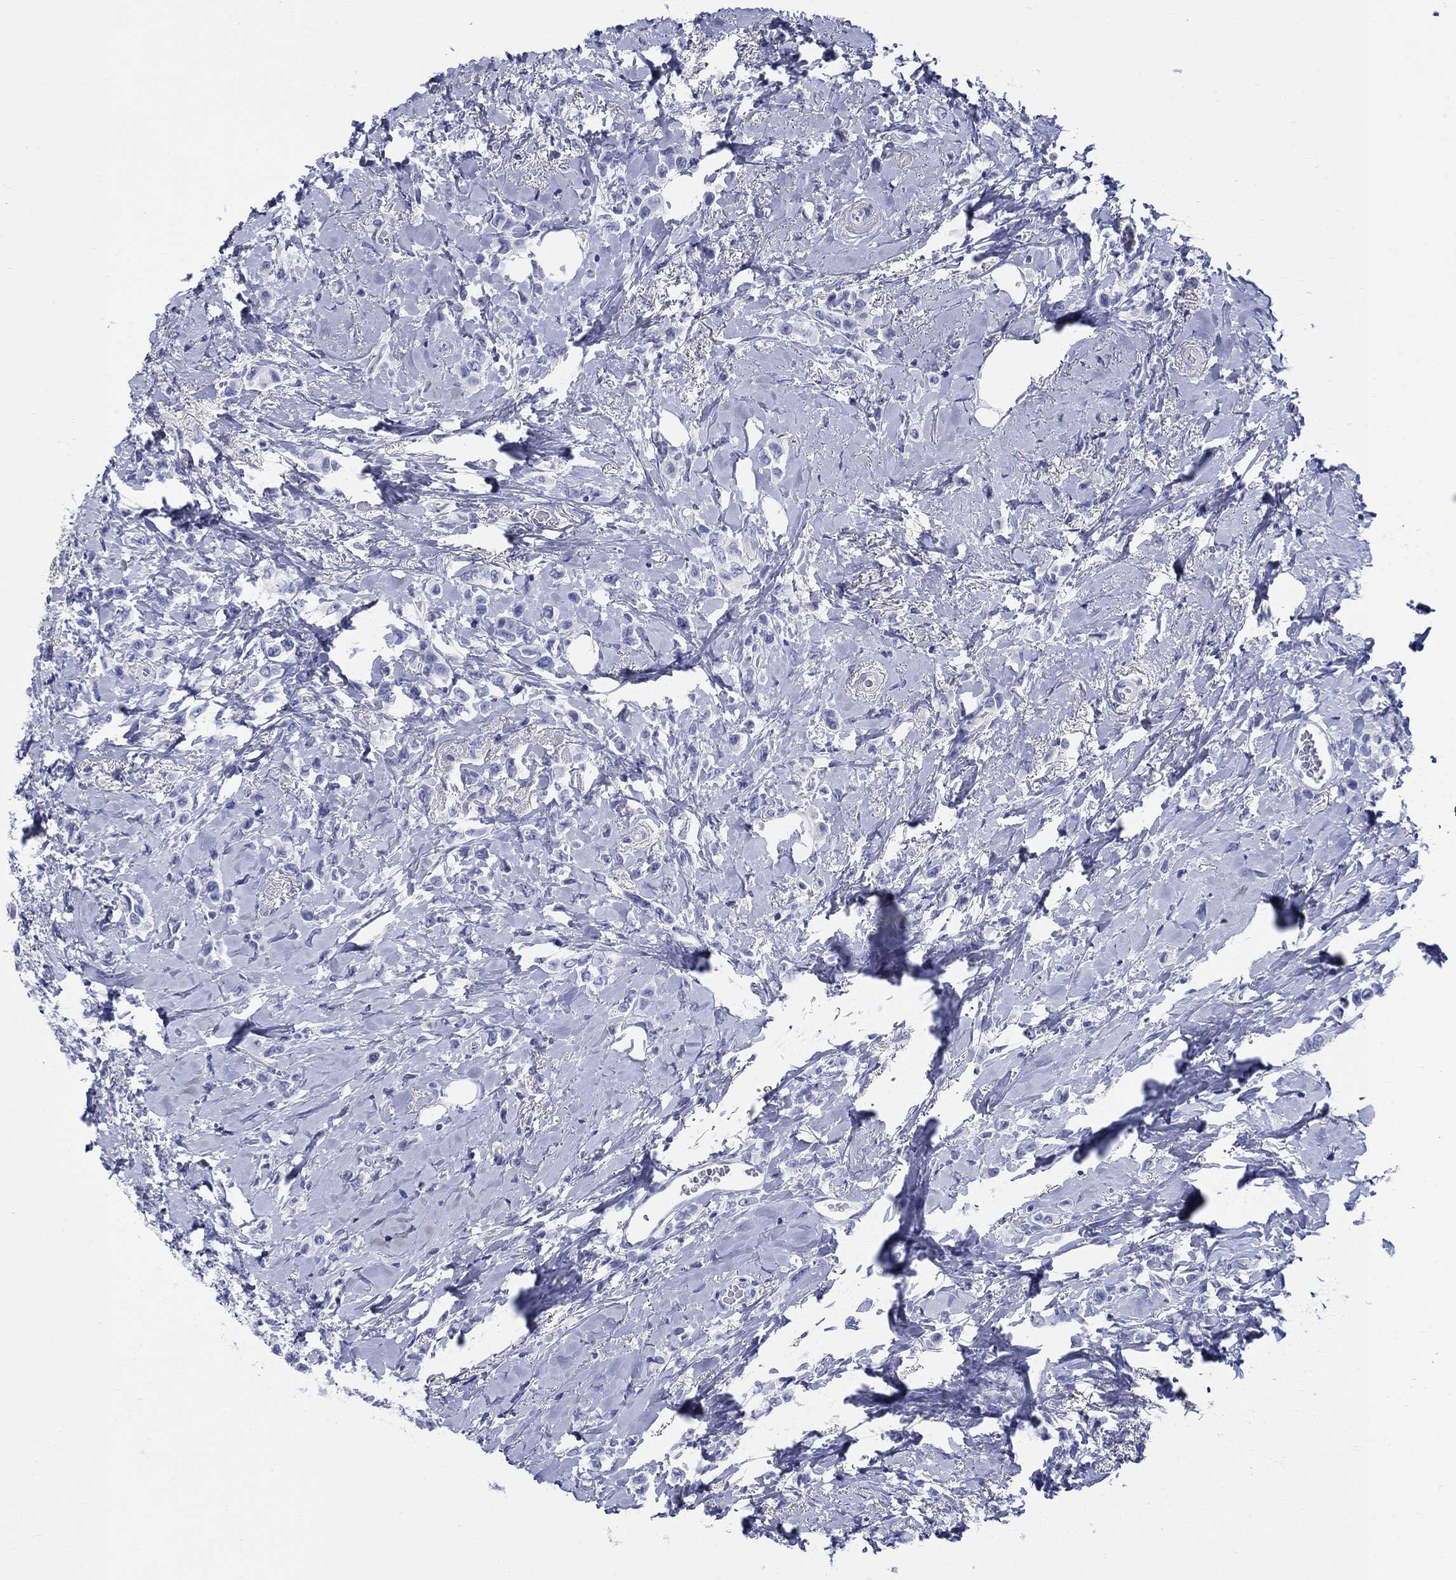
{"staining": {"intensity": "negative", "quantity": "none", "location": "none"}, "tissue": "breast cancer", "cell_type": "Tumor cells", "image_type": "cancer", "snomed": [{"axis": "morphology", "description": "Lobular carcinoma"}, {"axis": "topography", "description": "Breast"}], "caption": "Tumor cells are negative for protein expression in human breast cancer.", "gene": "CRYGS", "patient": {"sex": "female", "age": 66}}